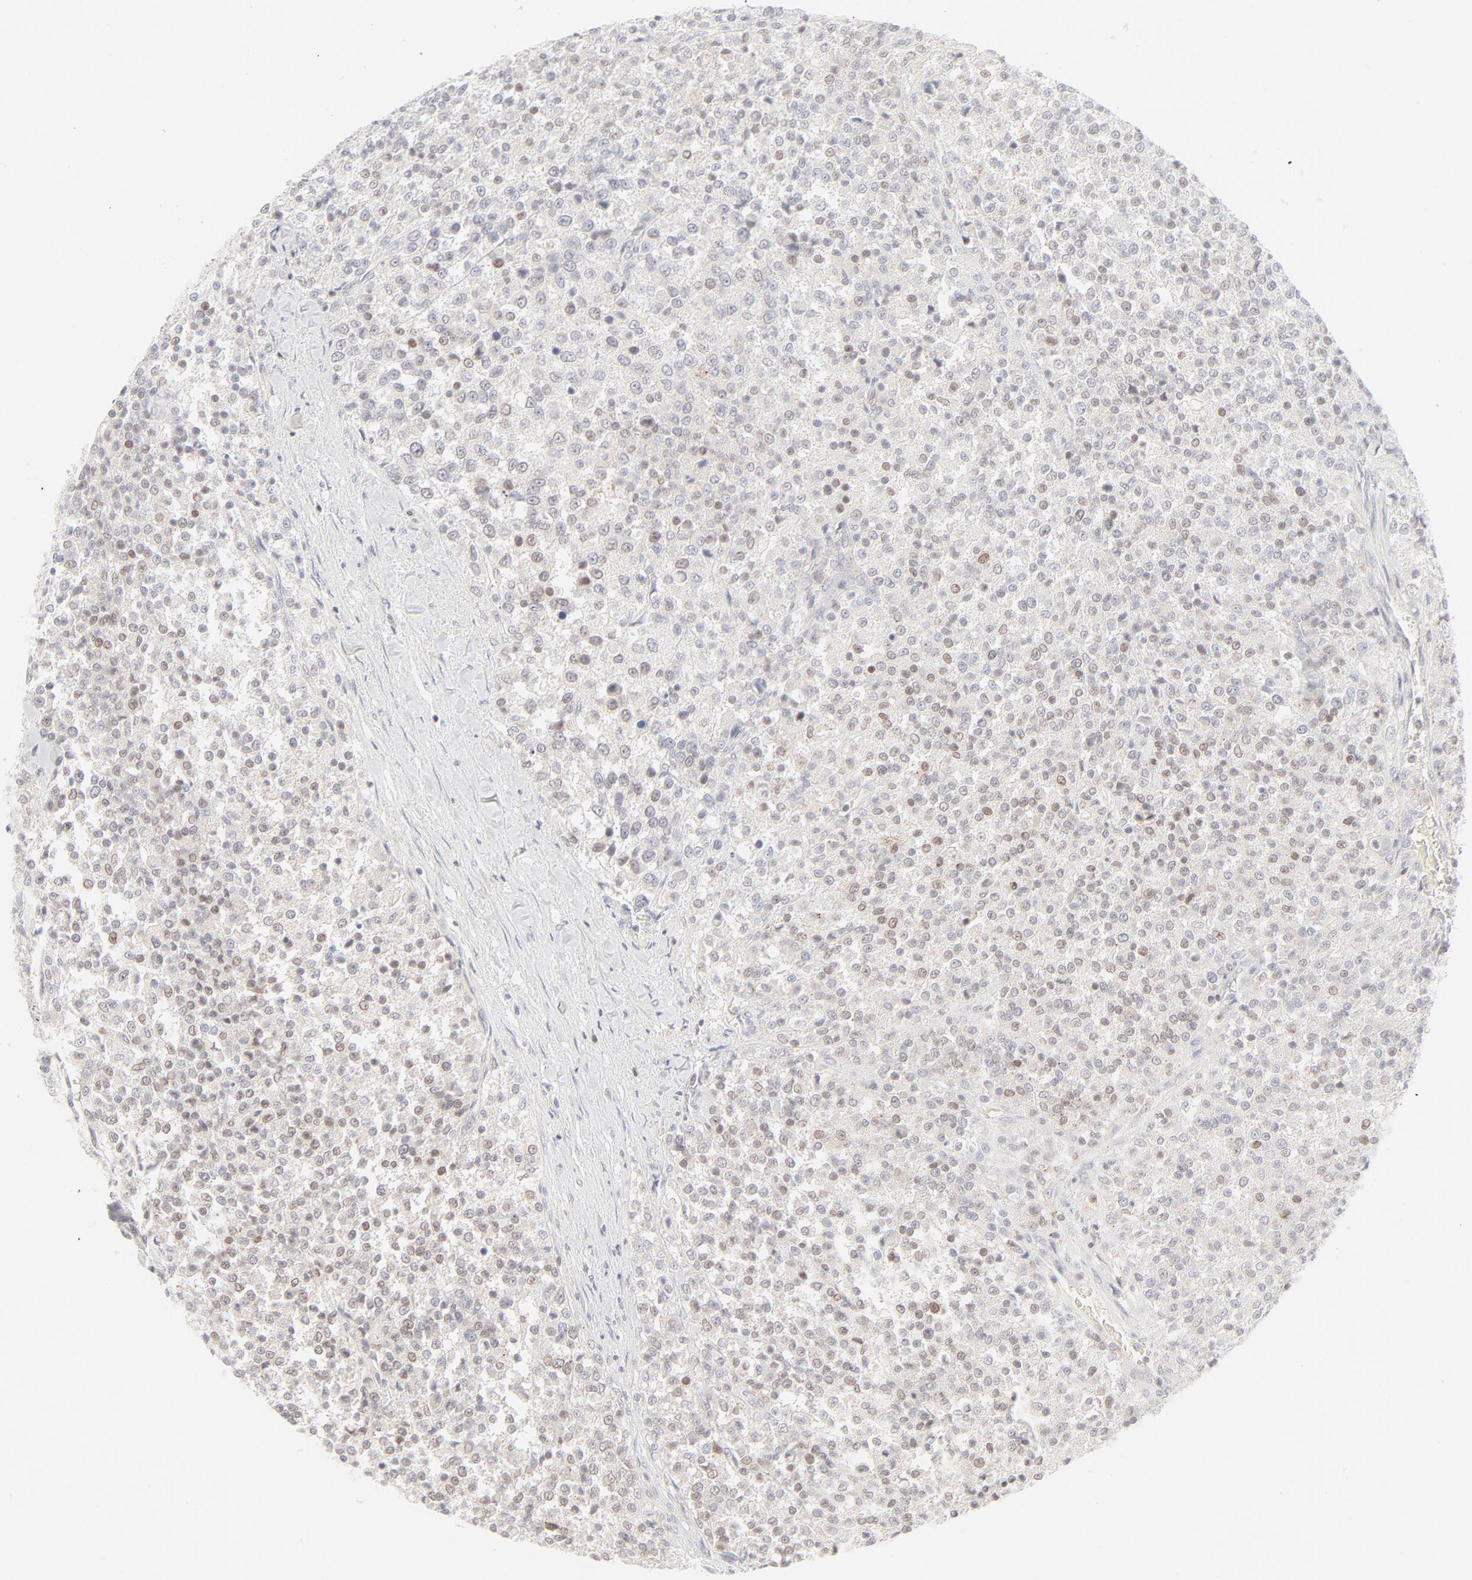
{"staining": {"intensity": "weak", "quantity": "<25%", "location": "nuclear"}, "tissue": "testis cancer", "cell_type": "Tumor cells", "image_type": "cancer", "snomed": [{"axis": "morphology", "description": "Seminoma, NOS"}, {"axis": "topography", "description": "Testis"}], "caption": "IHC photomicrograph of neoplastic tissue: human testis cancer stained with DAB exhibits no significant protein expression in tumor cells.", "gene": "PRKCB", "patient": {"sex": "male", "age": 59}}